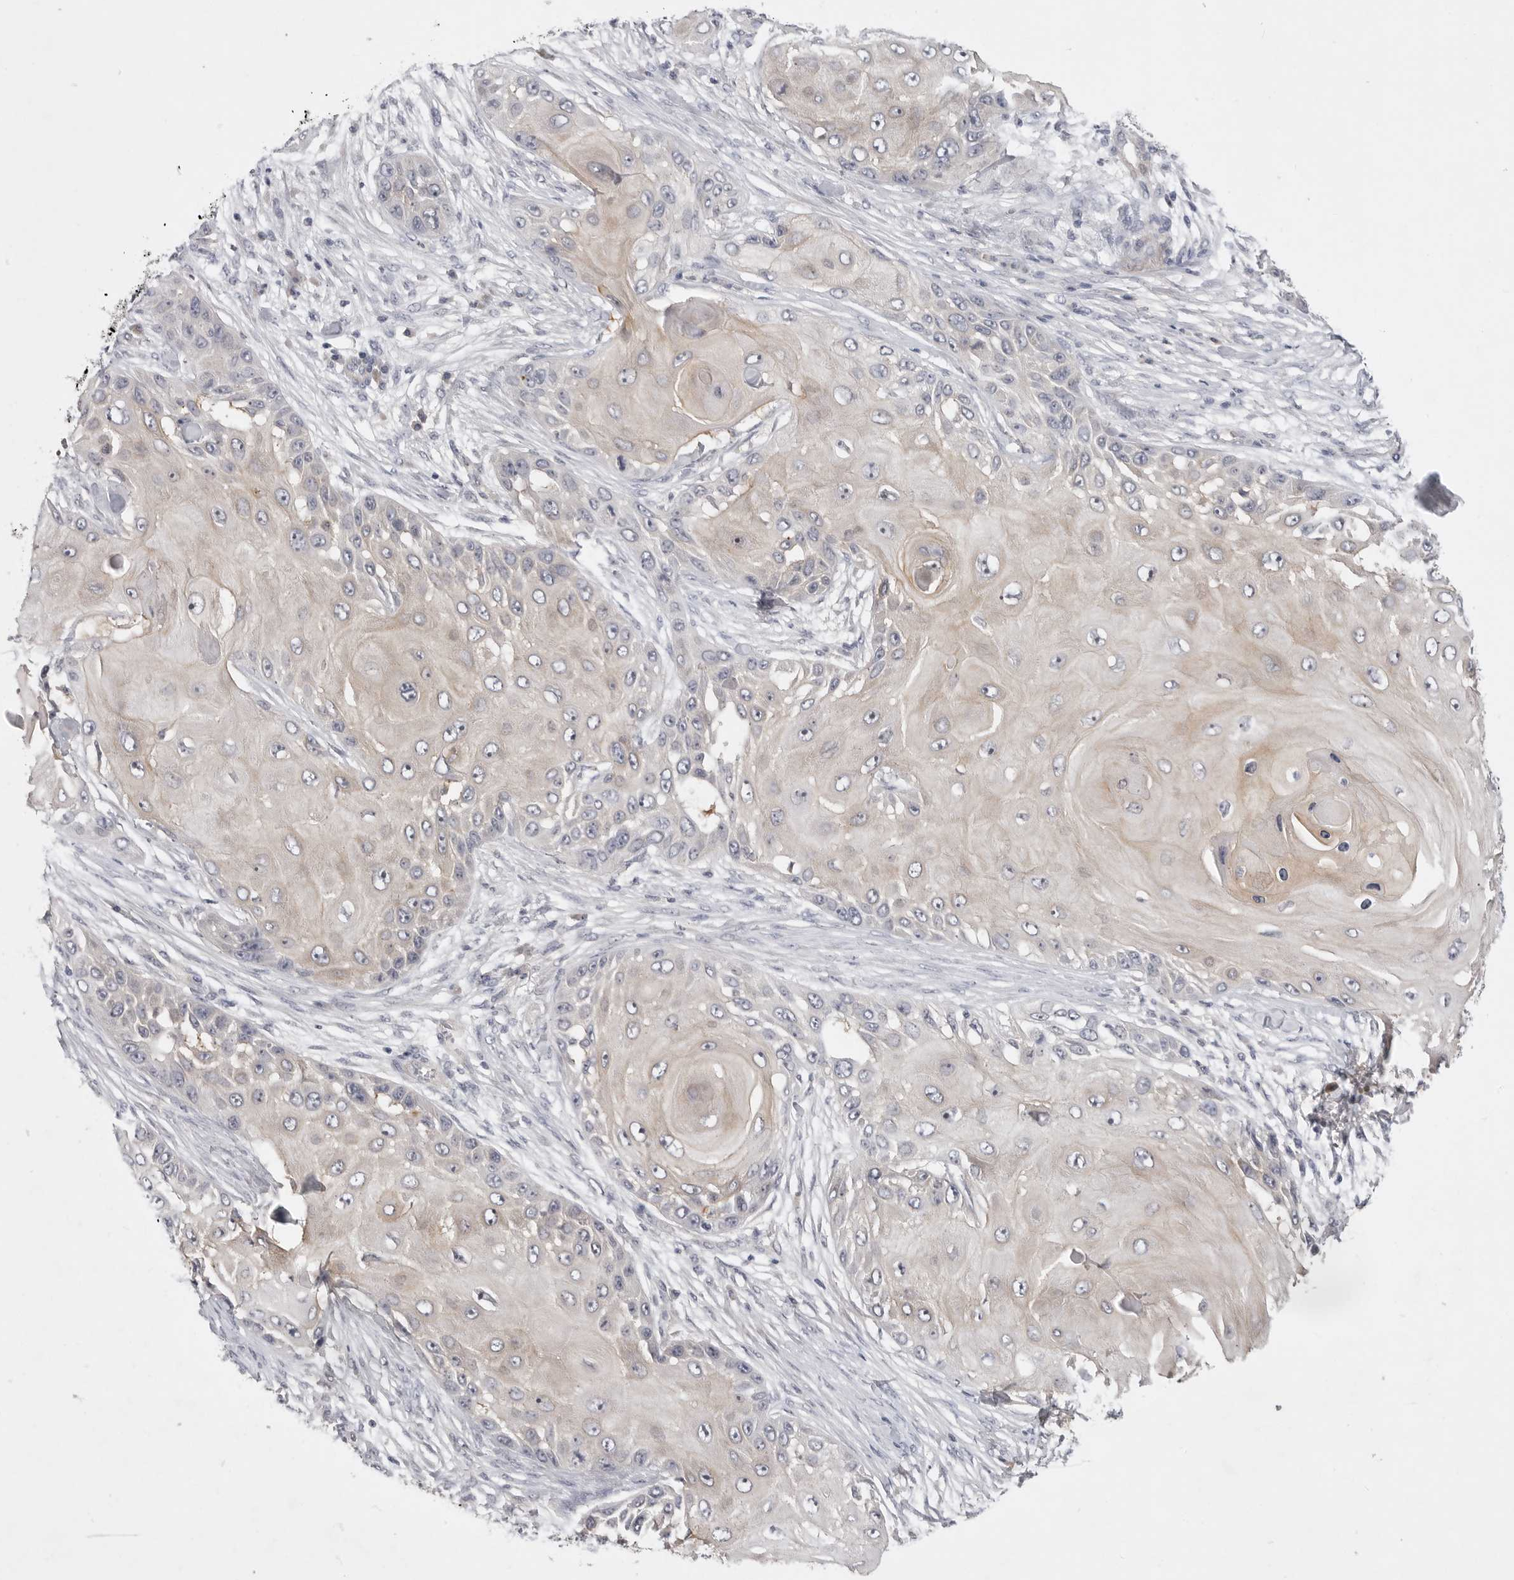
{"staining": {"intensity": "weak", "quantity": "<25%", "location": "cytoplasmic/membranous"}, "tissue": "skin cancer", "cell_type": "Tumor cells", "image_type": "cancer", "snomed": [{"axis": "morphology", "description": "Squamous cell carcinoma, NOS"}, {"axis": "topography", "description": "Skin"}], "caption": "The IHC photomicrograph has no significant expression in tumor cells of skin cancer (squamous cell carcinoma) tissue.", "gene": "ITGAD", "patient": {"sex": "female", "age": 44}}